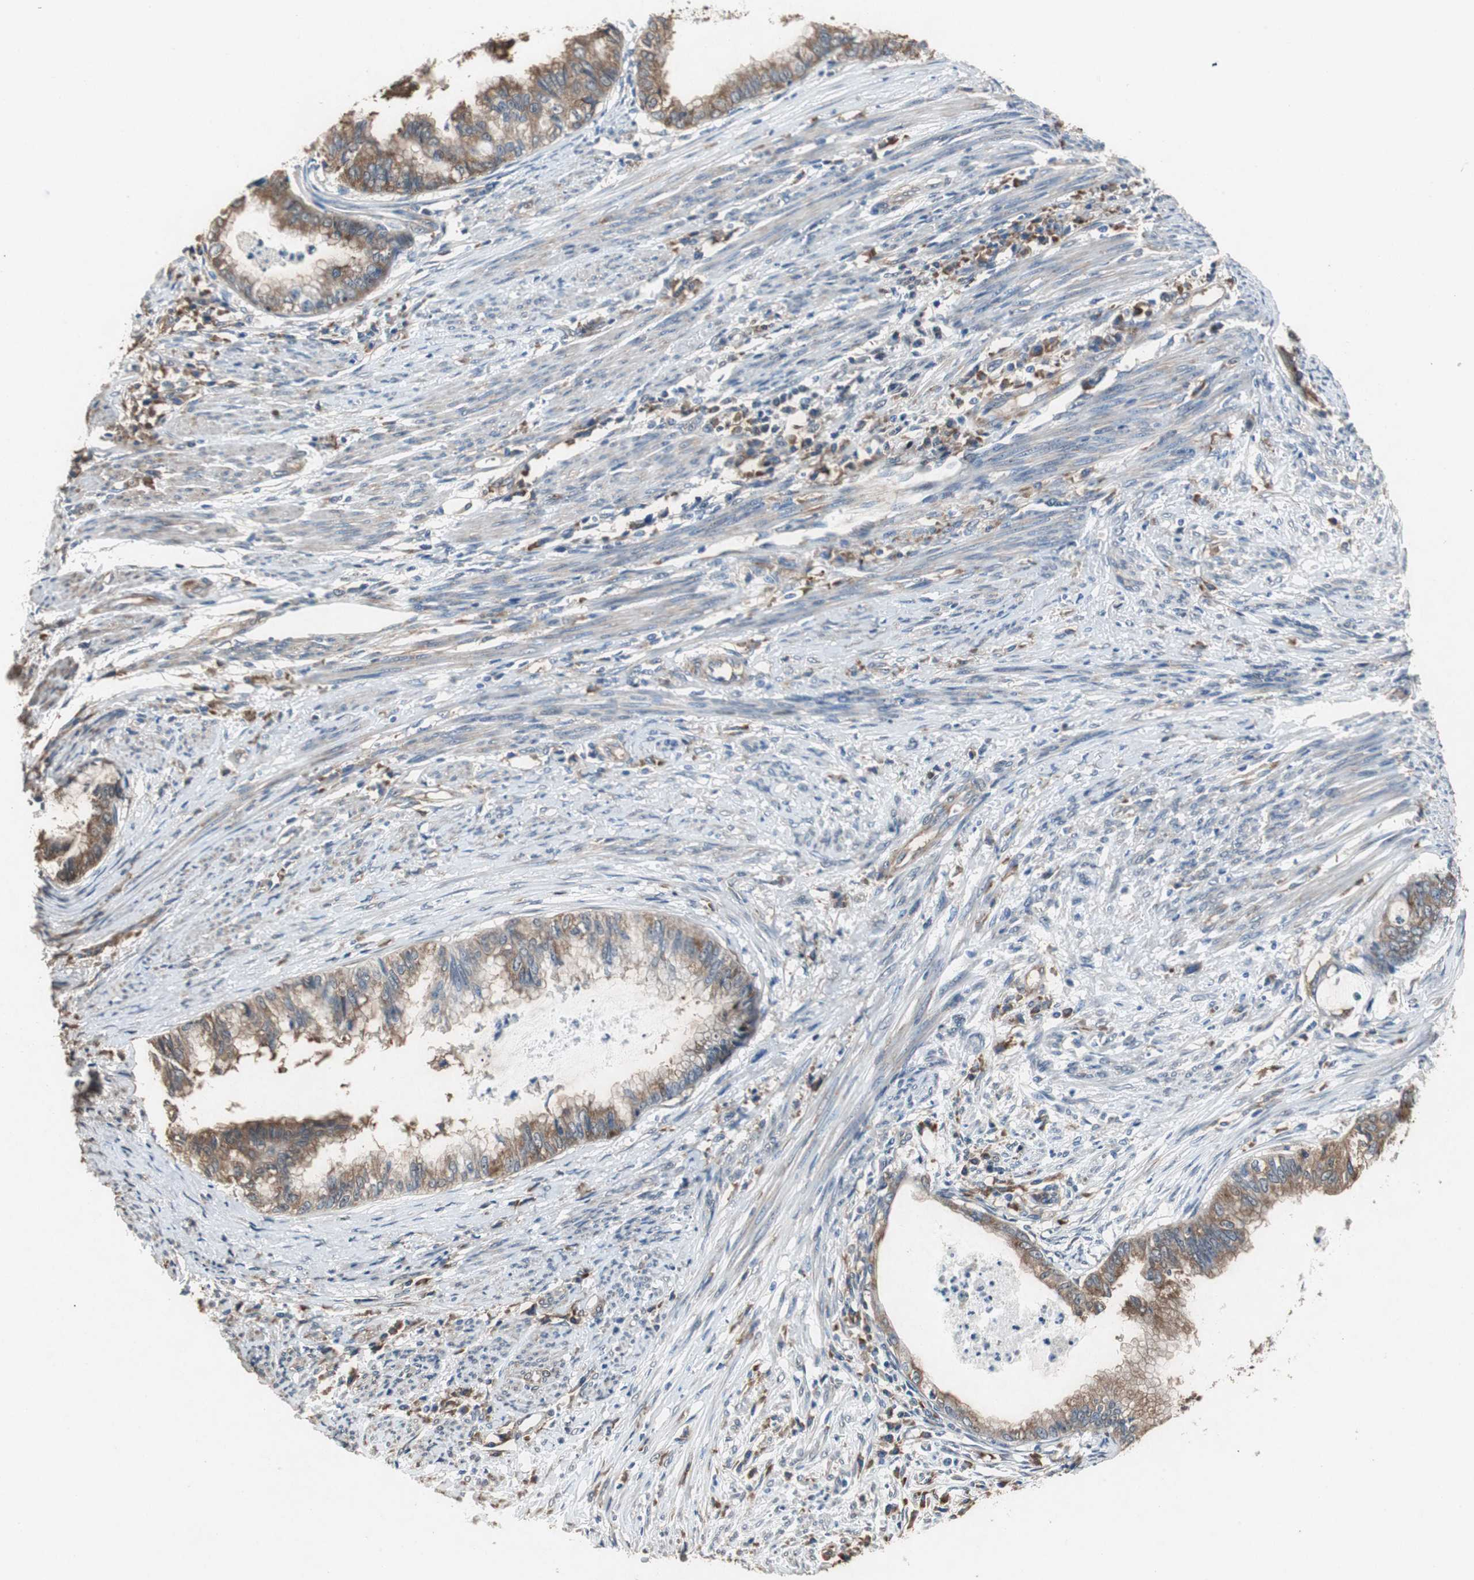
{"staining": {"intensity": "moderate", "quantity": ">75%", "location": "cytoplasmic/membranous"}, "tissue": "endometrial cancer", "cell_type": "Tumor cells", "image_type": "cancer", "snomed": [{"axis": "morphology", "description": "Adenocarcinoma, NOS"}, {"axis": "topography", "description": "Endometrium"}], "caption": "DAB (3,3'-diaminobenzidine) immunohistochemical staining of endometrial adenocarcinoma exhibits moderate cytoplasmic/membranous protein expression in approximately >75% of tumor cells.", "gene": "RPL35", "patient": {"sex": "female", "age": 79}}